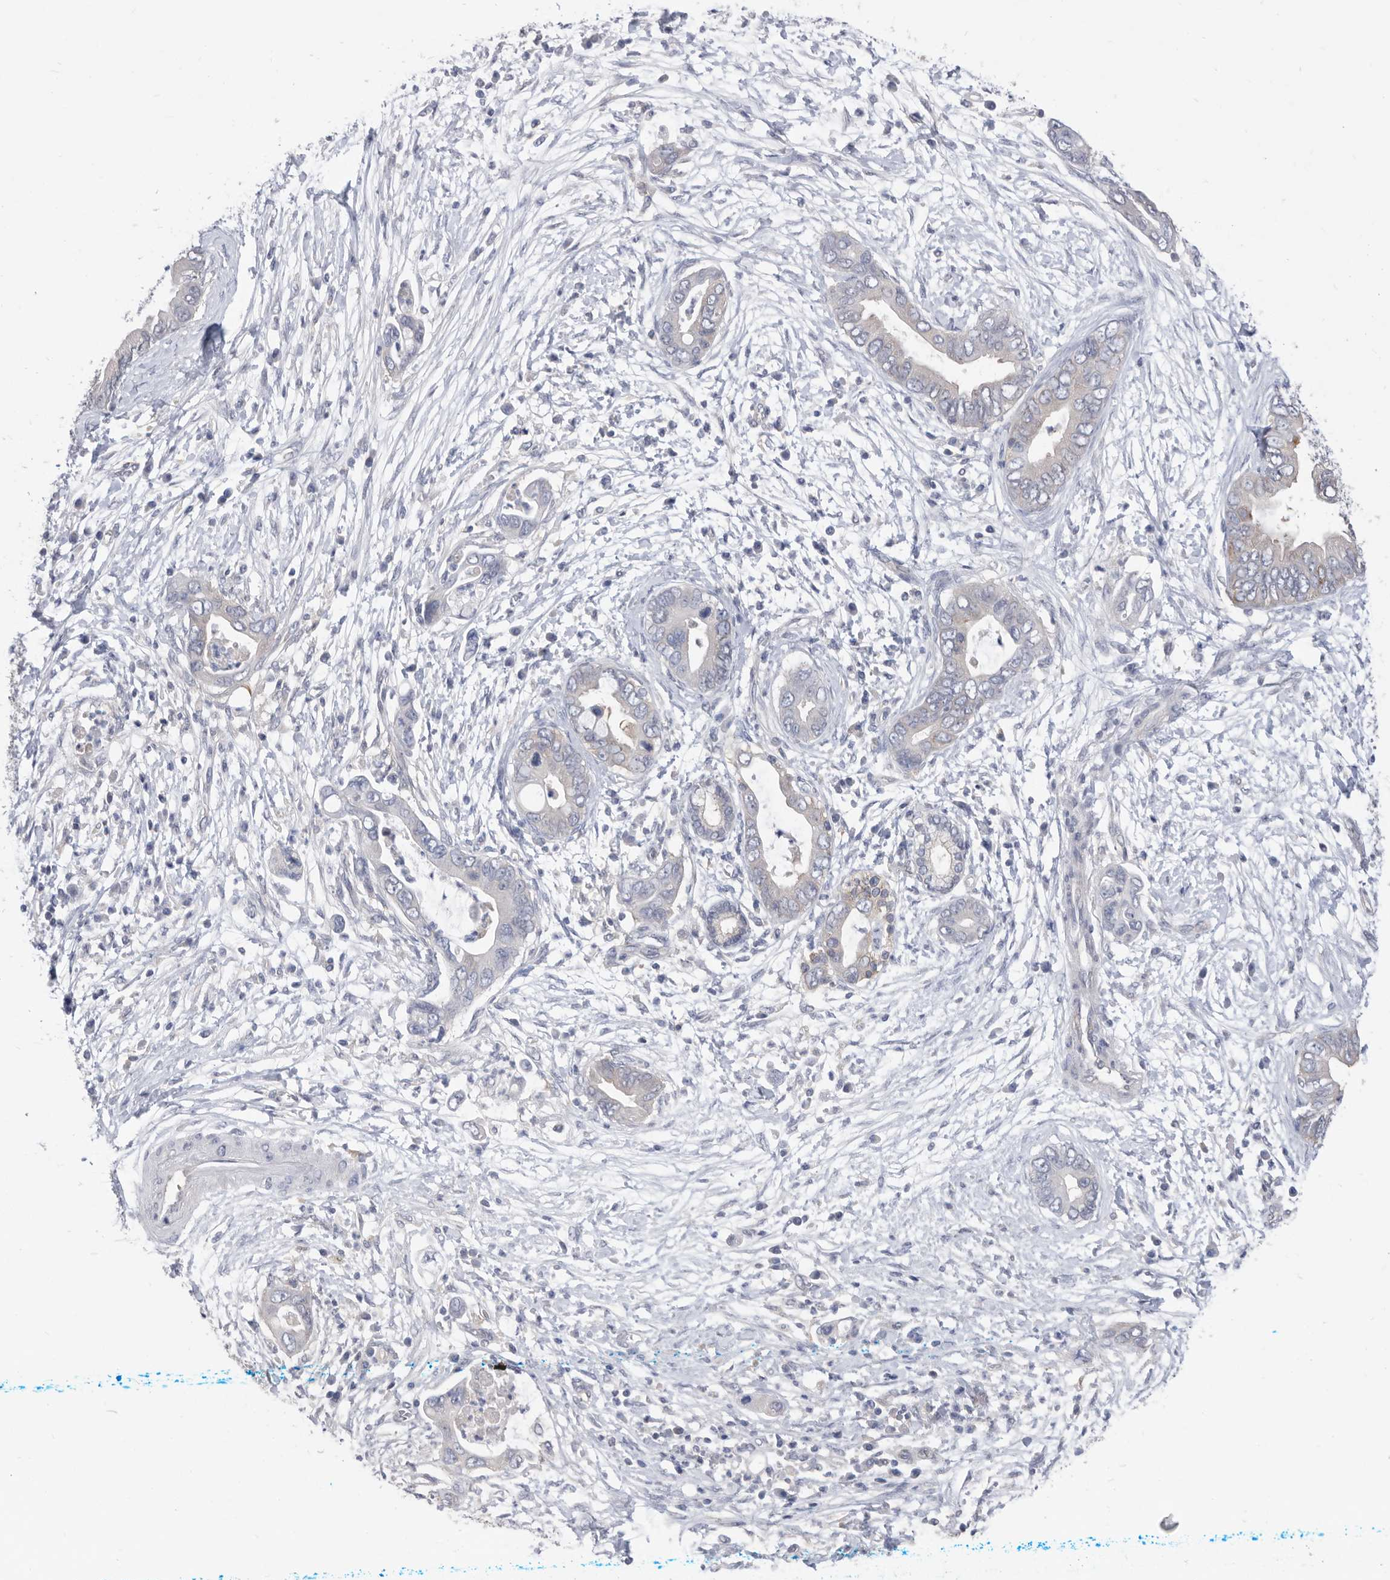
{"staining": {"intensity": "negative", "quantity": "none", "location": "none"}, "tissue": "pancreatic cancer", "cell_type": "Tumor cells", "image_type": "cancer", "snomed": [{"axis": "morphology", "description": "Adenocarcinoma, NOS"}, {"axis": "topography", "description": "Pancreas"}], "caption": "The image demonstrates no significant expression in tumor cells of pancreatic cancer (adenocarcinoma).", "gene": "CCT4", "patient": {"sex": "male", "age": 75}}